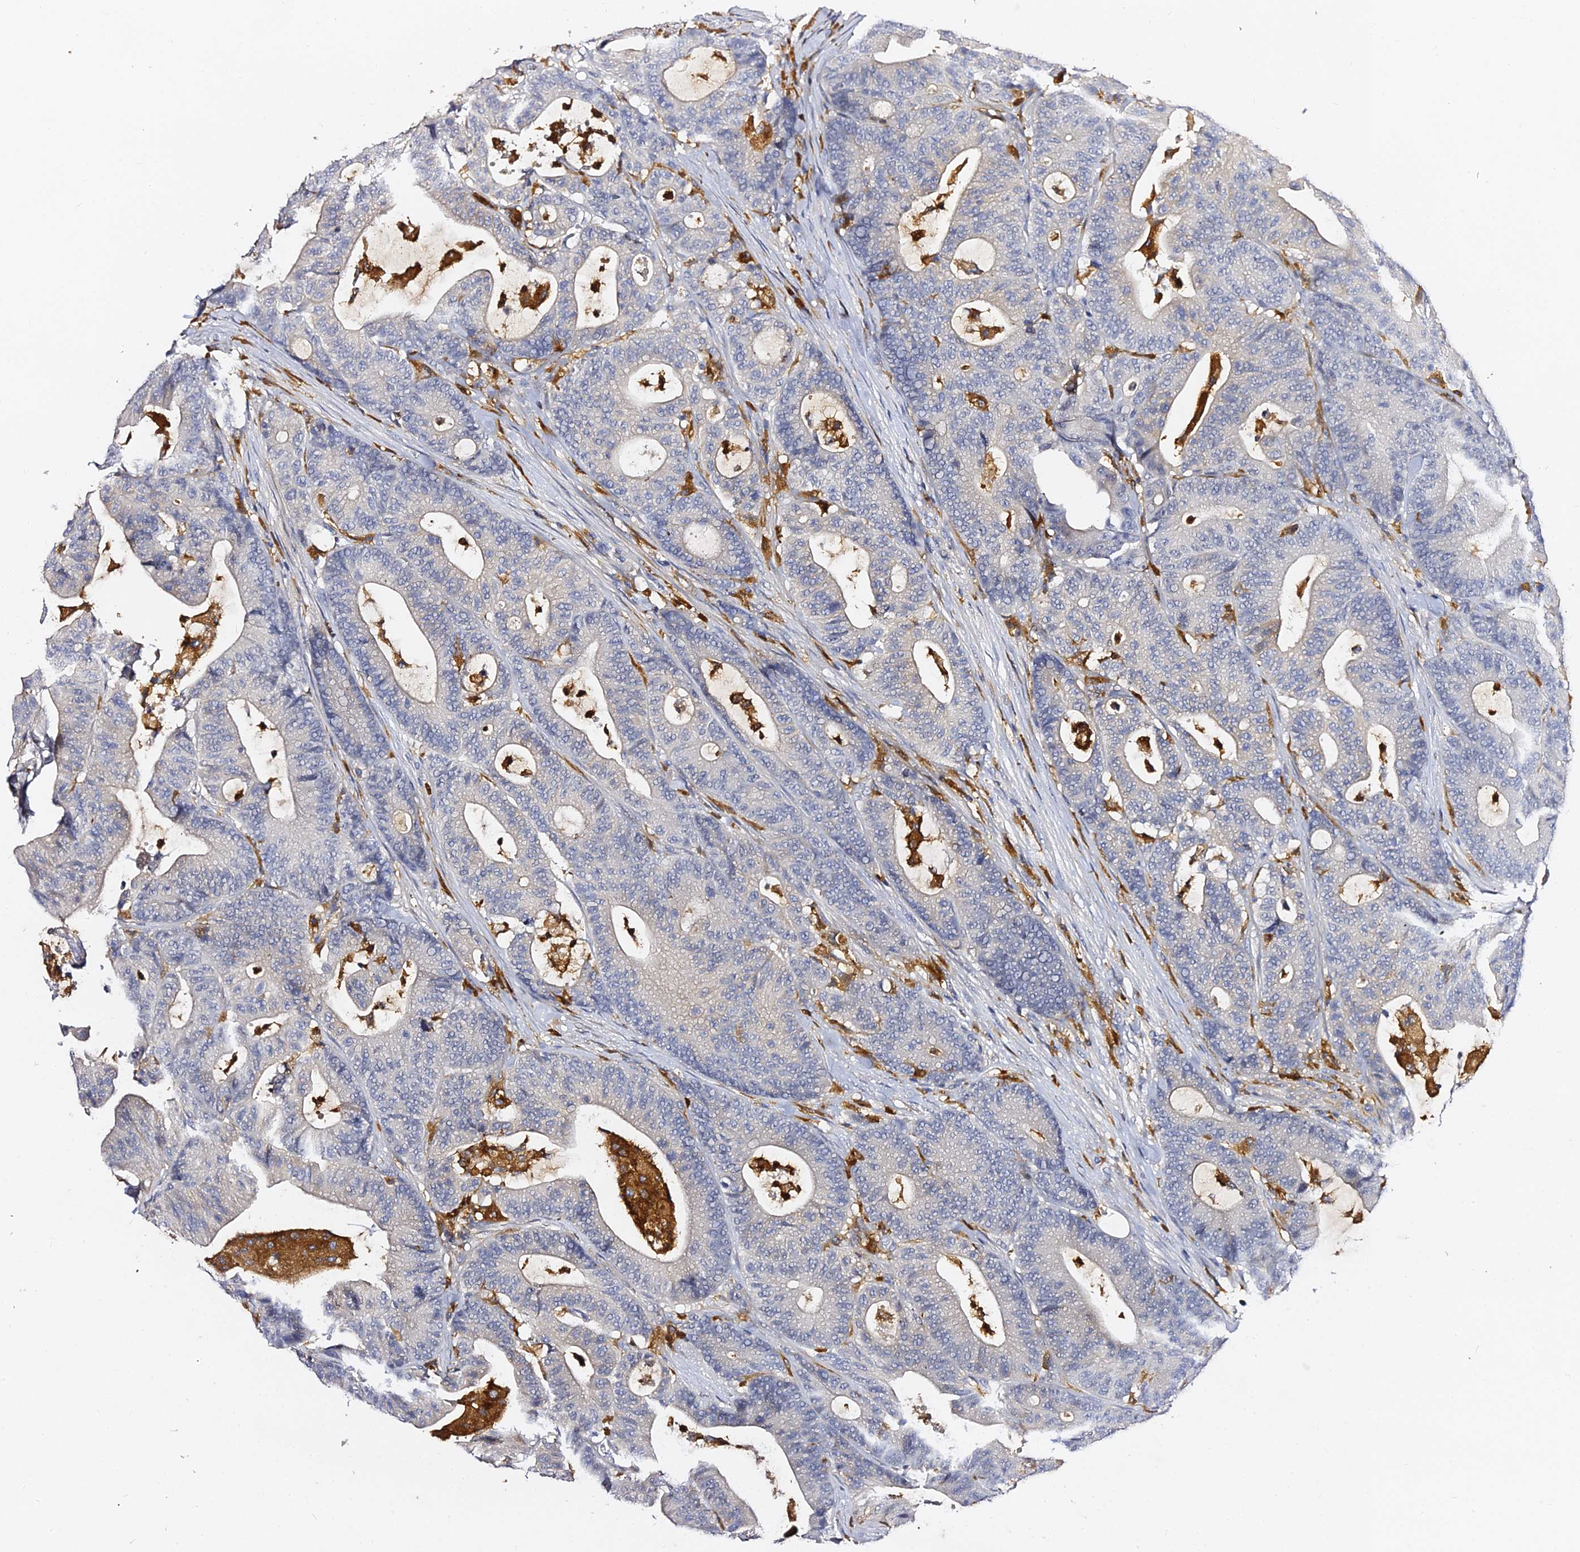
{"staining": {"intensity": "negative", "quantity": "none", "location": "none"}, "tissue": "colorectal cancer", "cell_type": "Tumor cells", "image_type": "cancer", "snomed": [{"axis": "morphology", "description": "Adenocarcinoma, NOS"}, {"axis": "topography", "description": "Colon"}], "caption": "Protein analysis of colorectal cancer (adenocarcinoma) demonstrates no significant positivity in tumor cells.", "gene": "IL4I1", "patient": {"sex": "female", "age": 84}}